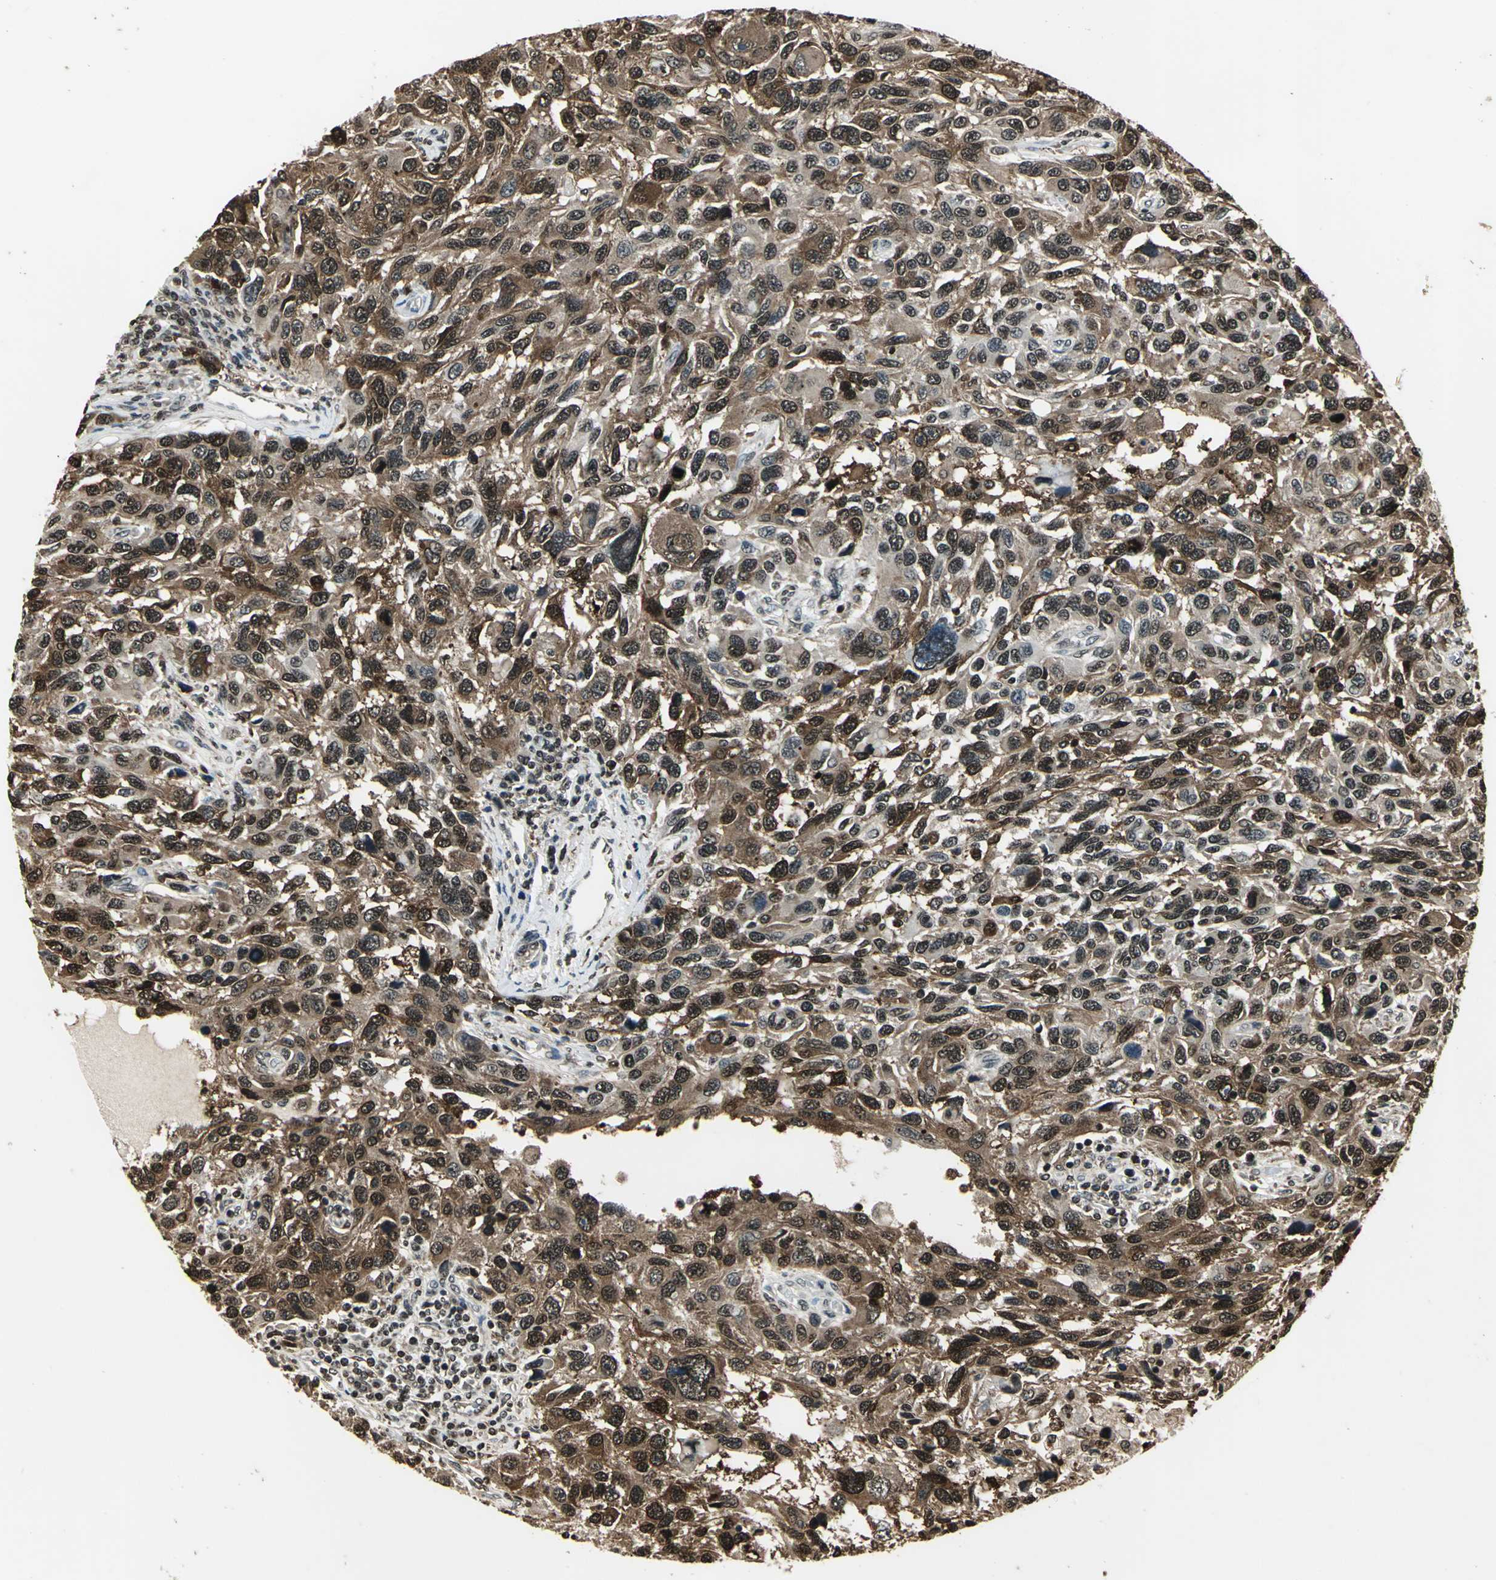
{"staining": {"intensity": "strong", "quantity": ">75%", "location": "cytoplasmic/membranous,nuclear"}, "tissue": "melanoma", "cell_type": "Tumor cells", "image_type": "cancer", "snomed": [{"axis": "morphology", "description": "Malignant melanoma, NOS"}, {"axis": "topography", "description": "Skin"}], "caption": "IHC of human melanoma exhibits high levels of strong cytoplasmic/membranous and nuclear positivity in about >75% of tumor cells. Immunohistochemistry (ihc) stains the protein in brown and the nuclei are stained blue.", "gene": "LGALS3", "patient": {"sex": "male", "age": 53}}